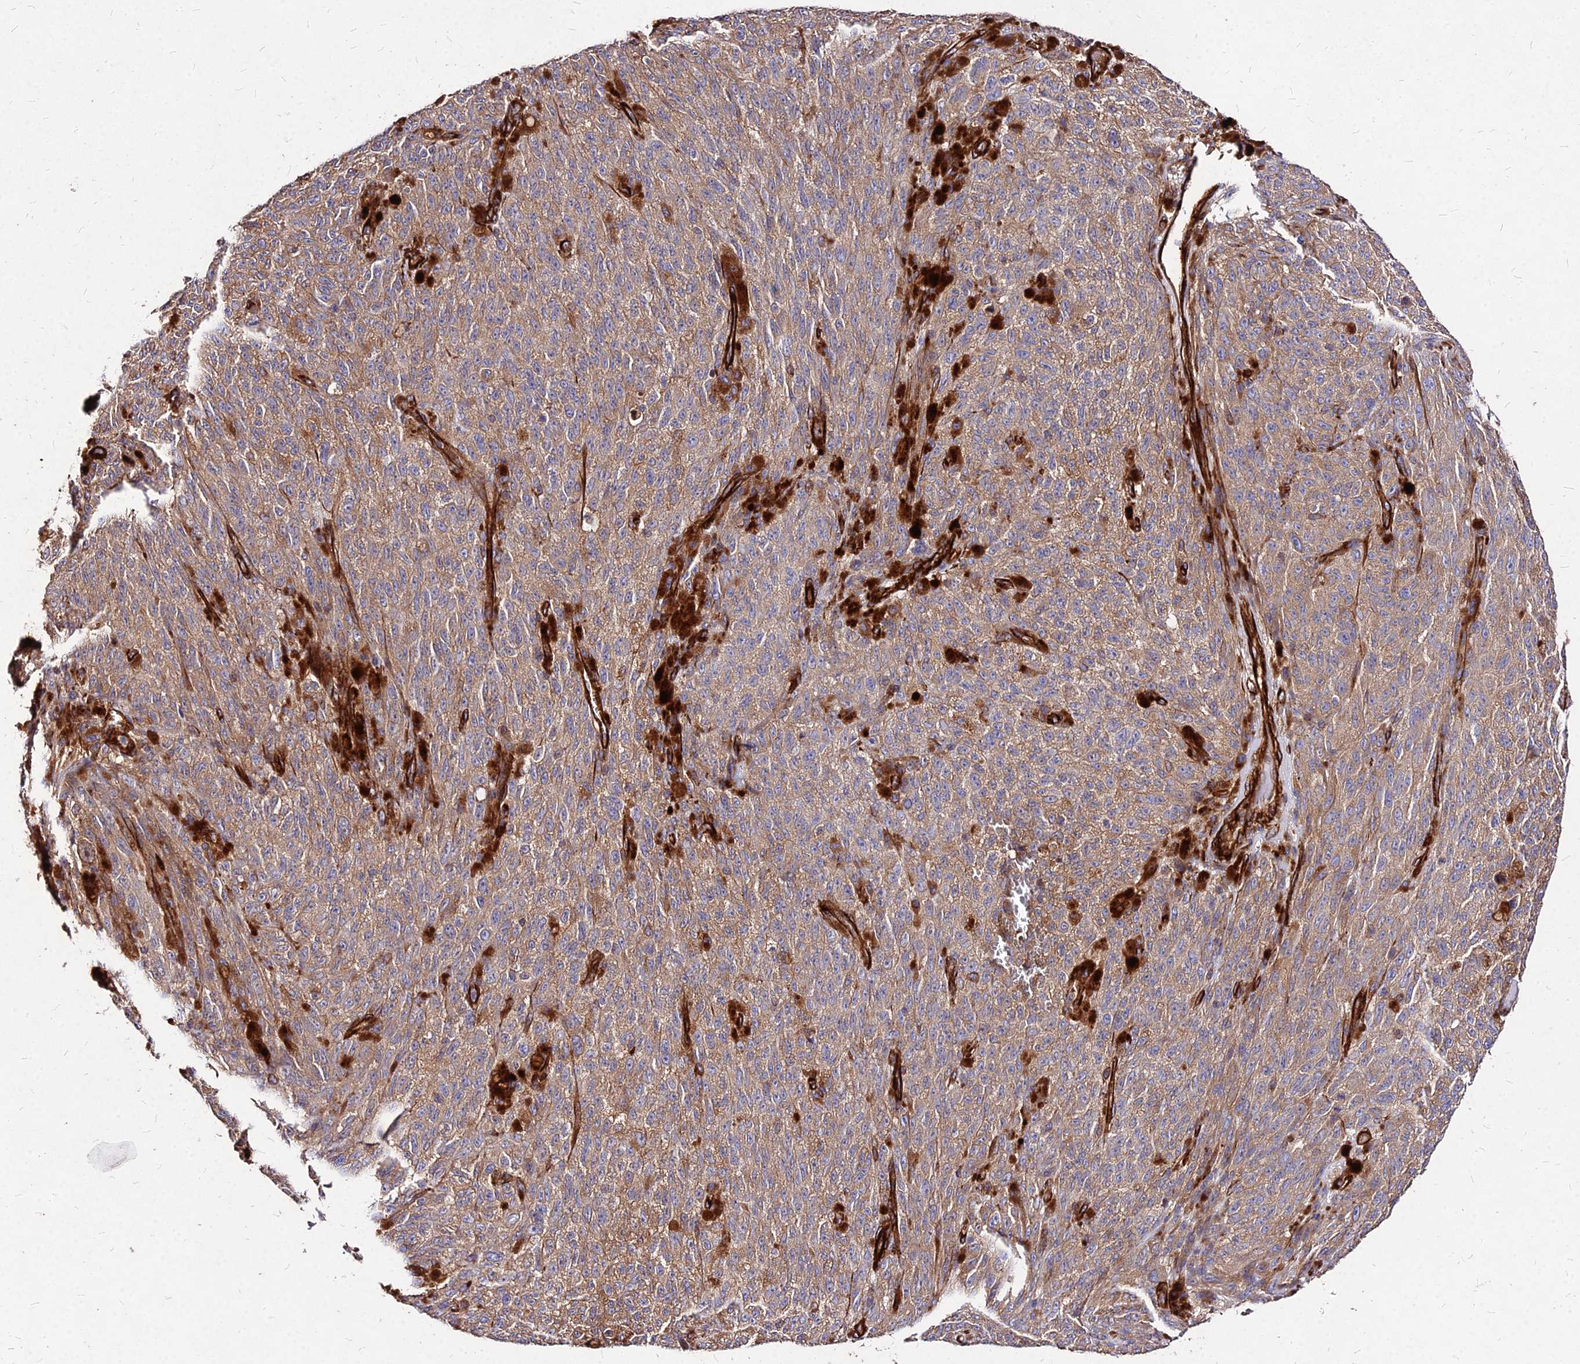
{"staining": {"intensity": "moderate", "quantity": ">75%", "location": "cytoplasmic/membranous"}, "tissue": "melanoma", "cell_type": "Tumor cells", "image_type": "cancer", "snomed": [{"axis": "morphology", "description": "Malignant melanoma, NOS"}, {"axis": "topography", "description": "Skin"}], "caption": "Protein staining exhibits moderate cytoplasmic/membranous staining in approximately >75% of tumor cells in melanoma.", "gene": "EFCC1", "patient": {"sex": "female", "age": 82}}